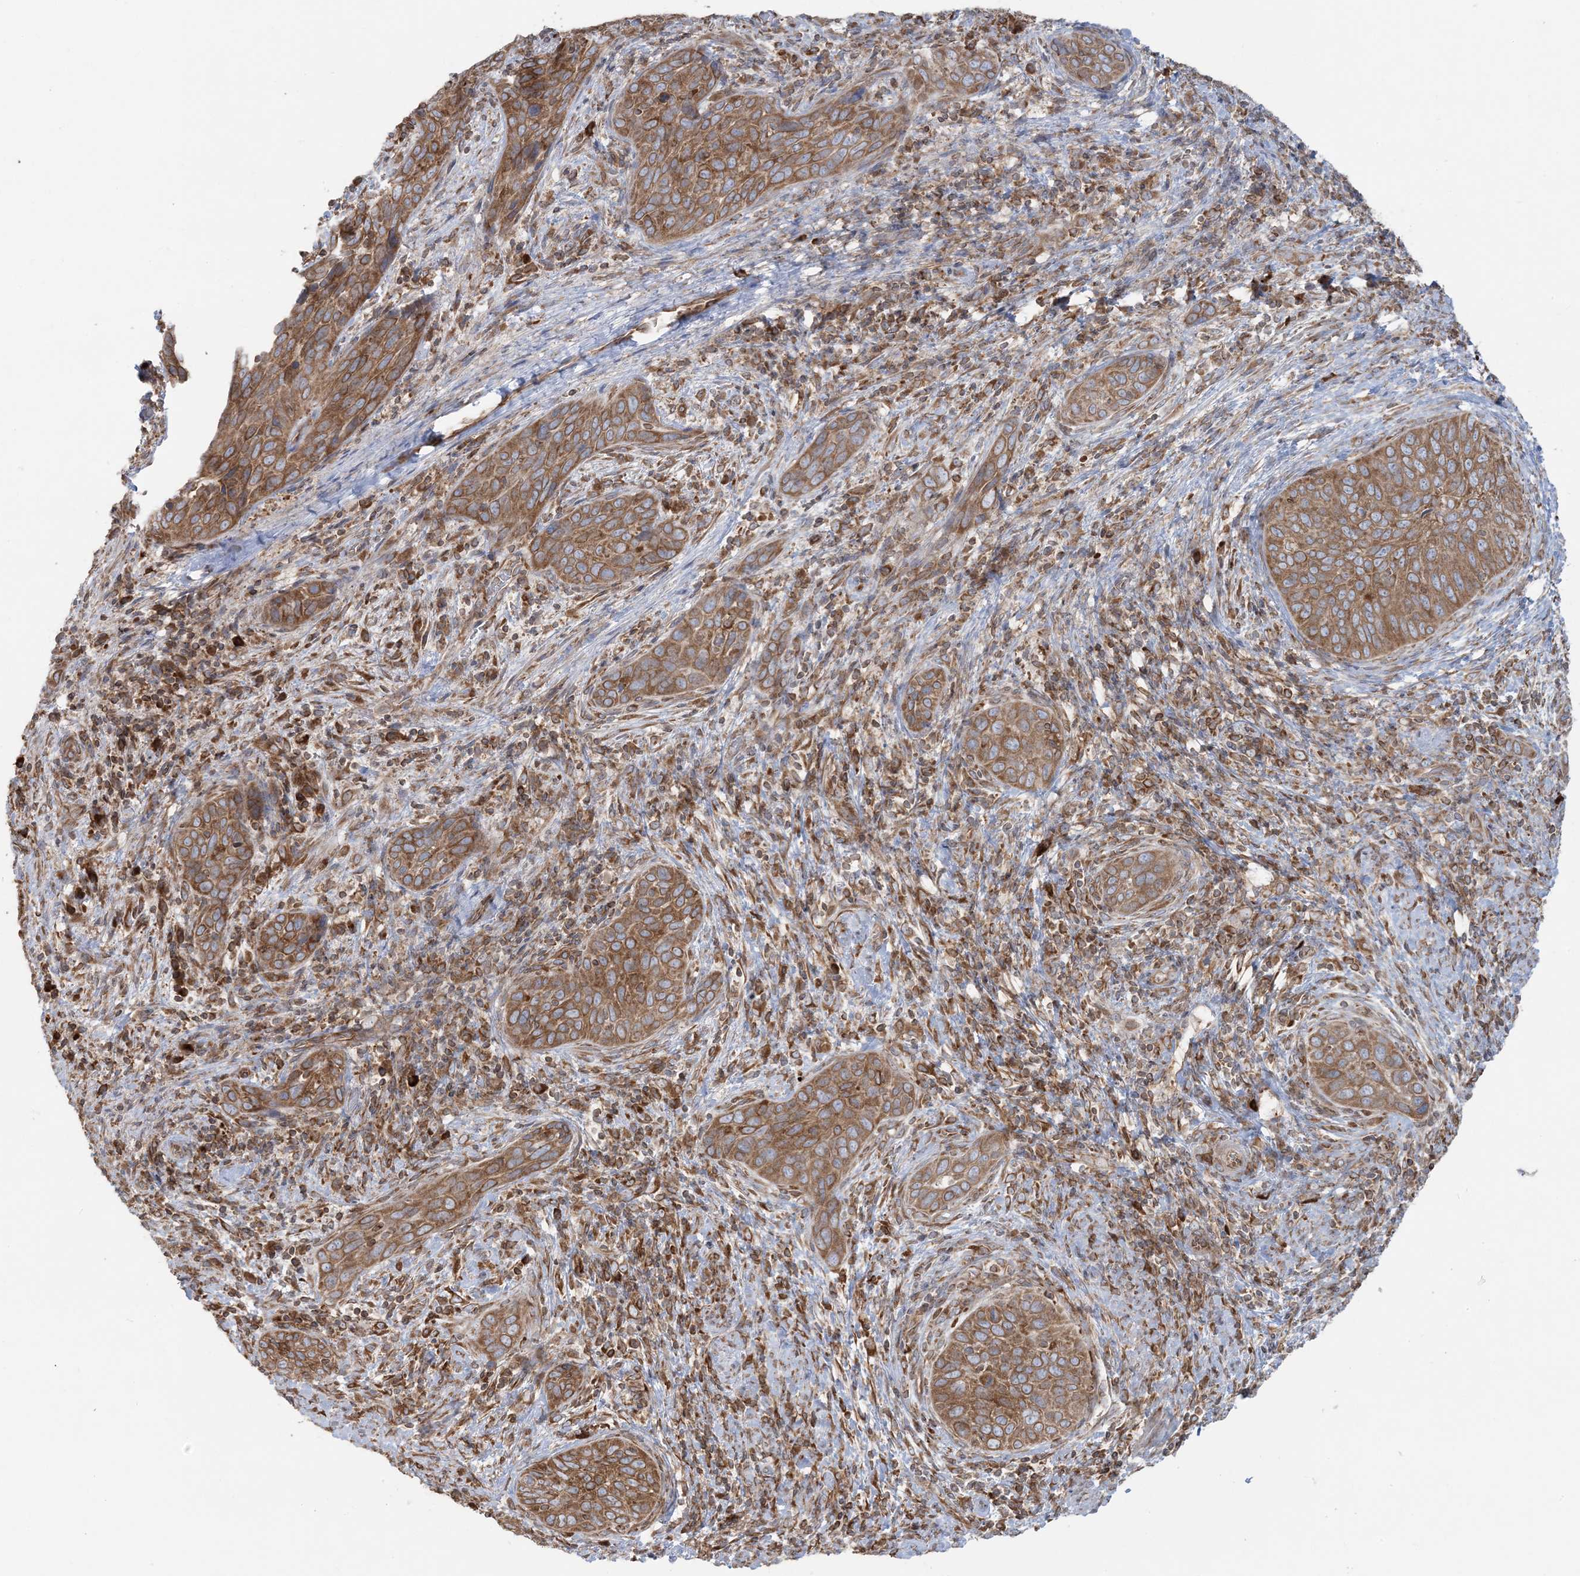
{"staining": {"intensity": "moderate", "quantity": ">75%", "location": "cytoplasmic/membranous"}, "tissue": "cervical cancer", "cell_type": "Tumor cells", "image_type": "cancer", "snomed": [{"axis": "morphology", "description": "Squamous cell carcinoma, NOS"}, {"axis": "topography", "description": "Cervix"}], "caption": "An image of human cervical cancer stained for a protein shows moderate cytoplasmic/membranous brown staining in tumor cells.", "gene": "UBXN4", "patient": {"sex": "female", "age": 60}}